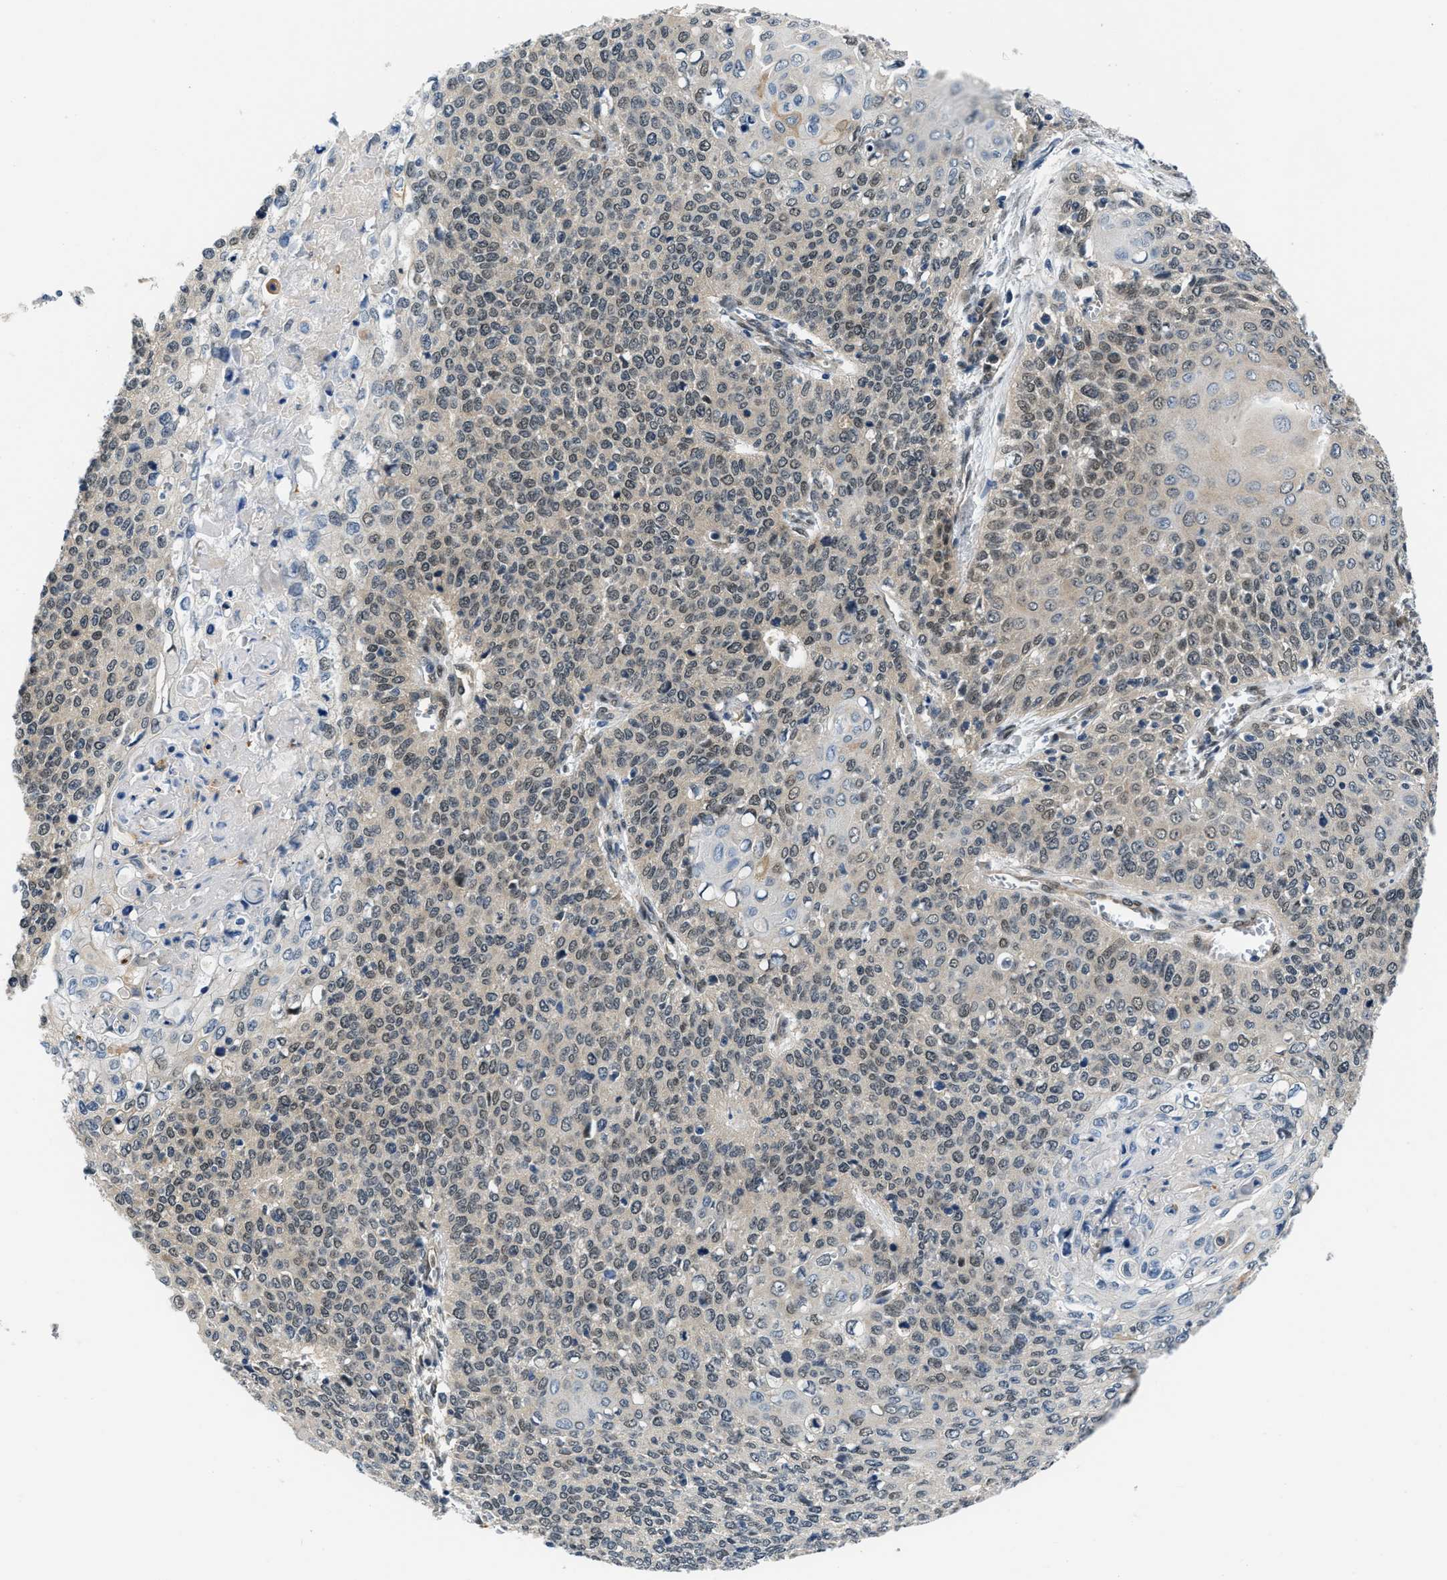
{"staining": {"intensity": "weak", "quantity": "25%-75%", "location": "cytoplasmic/membranous,nuclear"}, "tissue": "cervical cancer", "cell_type": "Tumor cells", "image_type": "cancer", "snomed": [{"axis": "morphology", "description": "Squamous cell carcinoma, NOS"}, {"axis": "topography", "description": "Cervix"}], "caption": "Tumor cells exhibit weak cytoplasmic/membranous and nuclear staining in about 25%-75% of cells in cervical cancer (squamous cell carcinoma).", "gene": "SMAD4", "patient": {"sex": "female", "age": 39}}